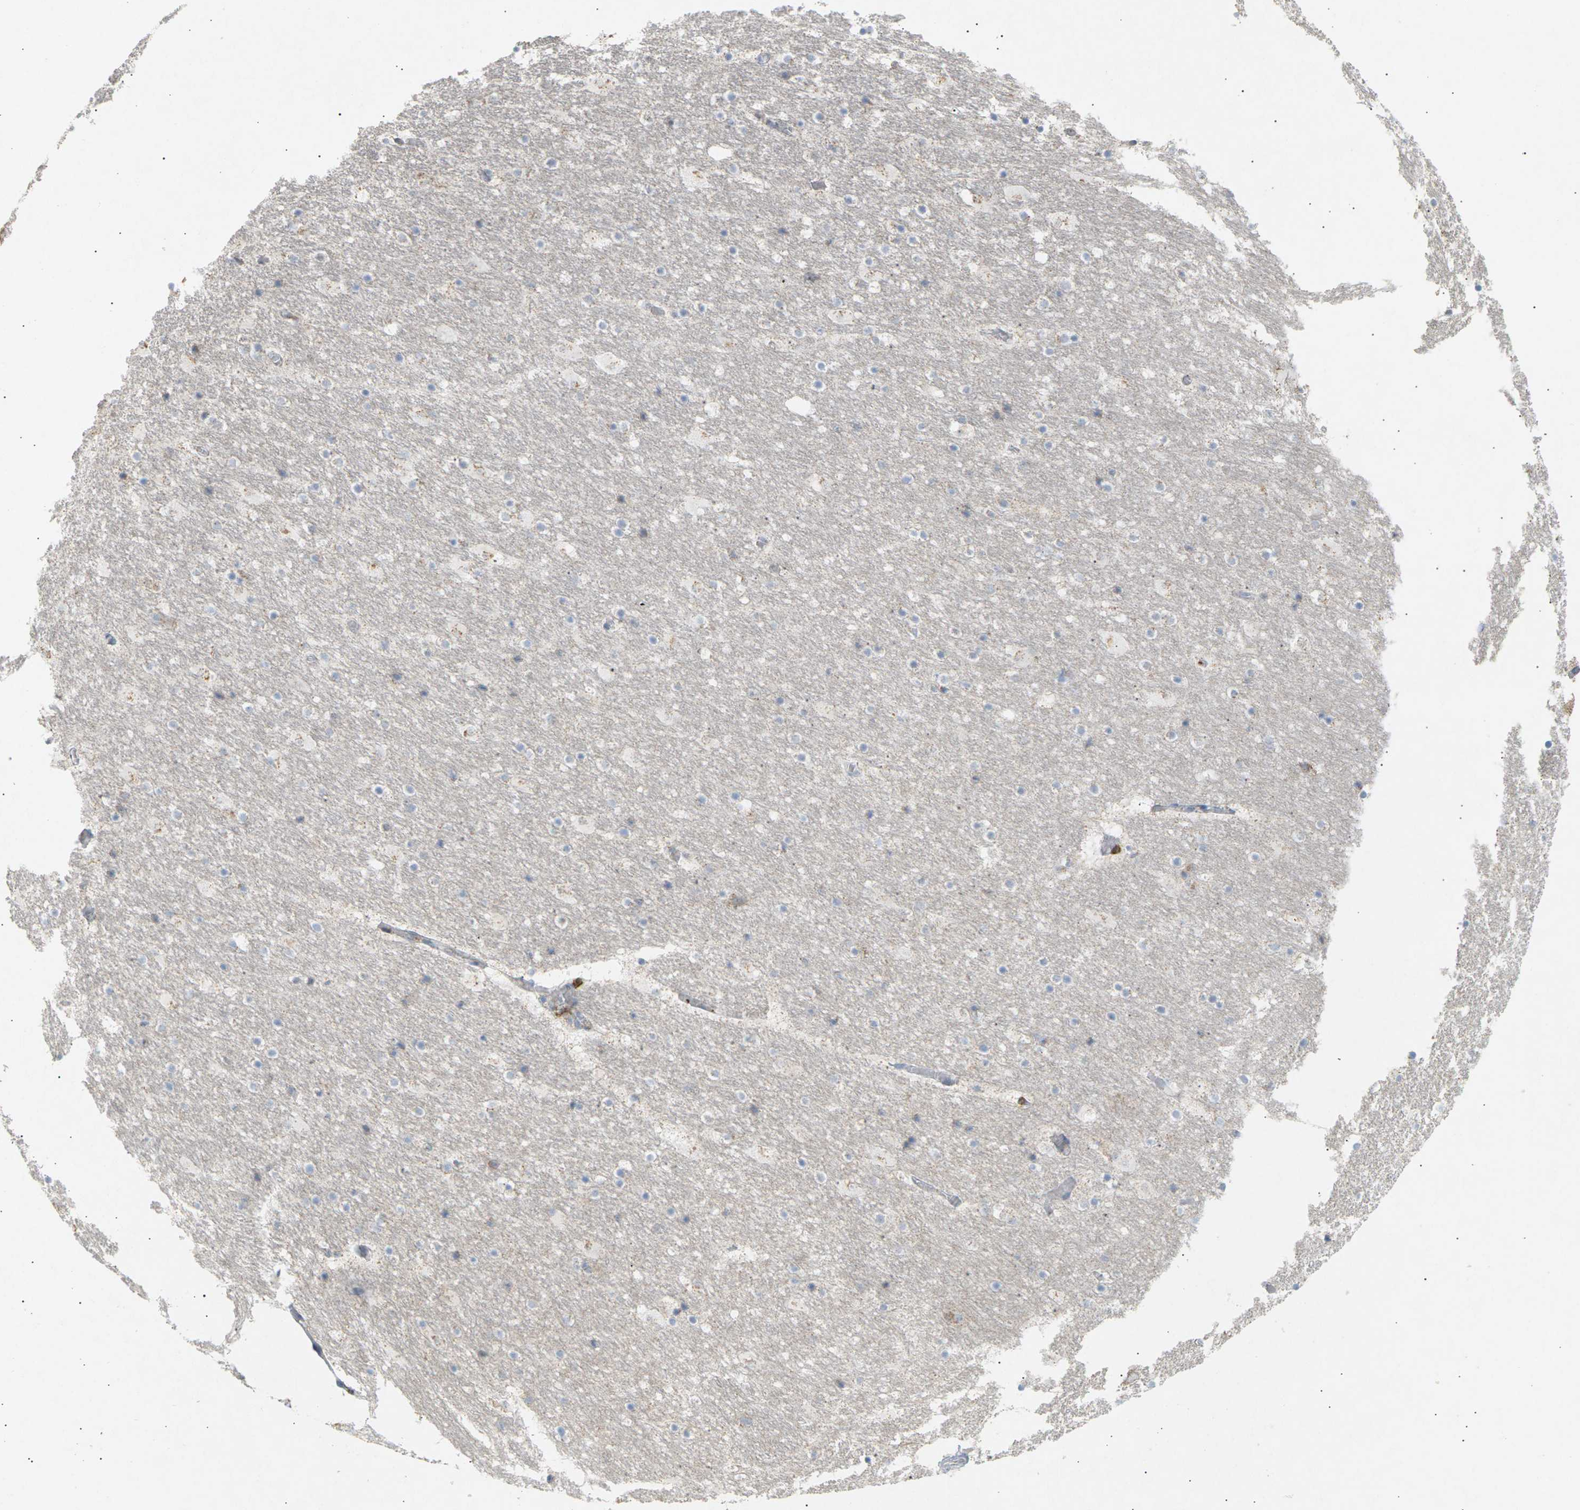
{"staining": {"intensity": "moderate", "quantity": "<25%", "location": "cytoplasmic/membranous"}, "tissue": "hippocampus", "cell_type": "Glial cells", "image_type": "normal", "snomed": [{"axis": "morphology", "description": "Normal tissue, NOS"}, {"axis": "topography", "description": "Hippocampus"}], "caption": "Brown immunohistochemical staining in unremarkable human hippocampus shows moderate cytoplasmic/membranous positivity in approximately <25% of glial cells.", "gene": "LIME1", "patient": {"sex": "male", "age": 45}}